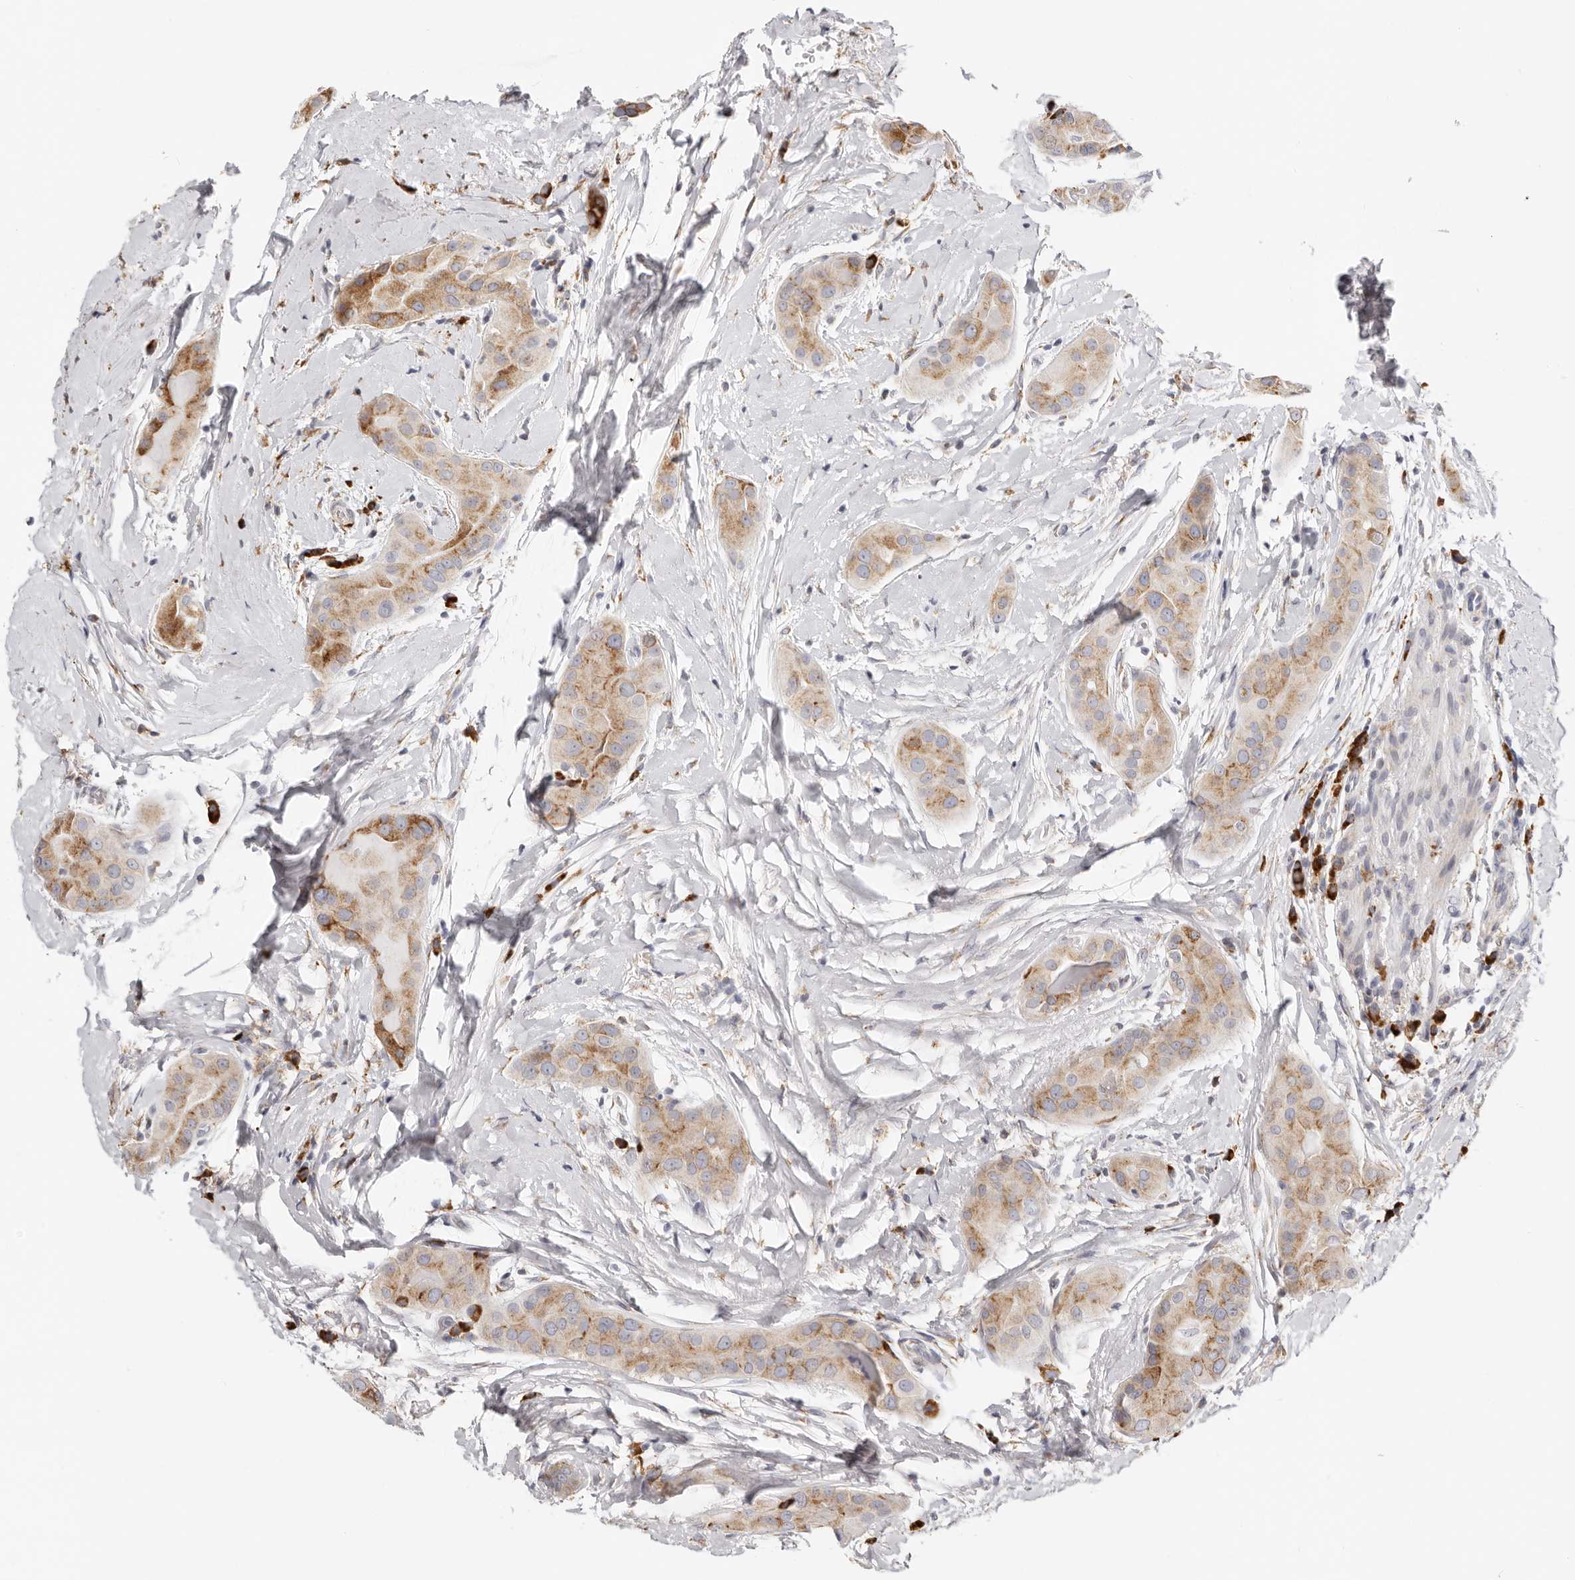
{"staining": {"intensity": "moderate", "quantity": ">75%", "location": "cytoplasmic/membranous"}, "tissue": "thyroid cancer", "cell_type": "Tumor cells", "image_type": "cancer", "snomed": [{"axis": "morphology", "description": "Papillary adenocarcinoma, NOS"}, {"axis": "topography", "description": "Thyroid gland"}], "caption": "IHC image of human thyroid papillary adenocarcinoma stained for a protein (brown), which shows medium levels of moderate cytoplasmic/membranous expression in approximately >75% of tumor cells.", "gene": "IL32", "patient": {"sex": "male", "age": 33}}